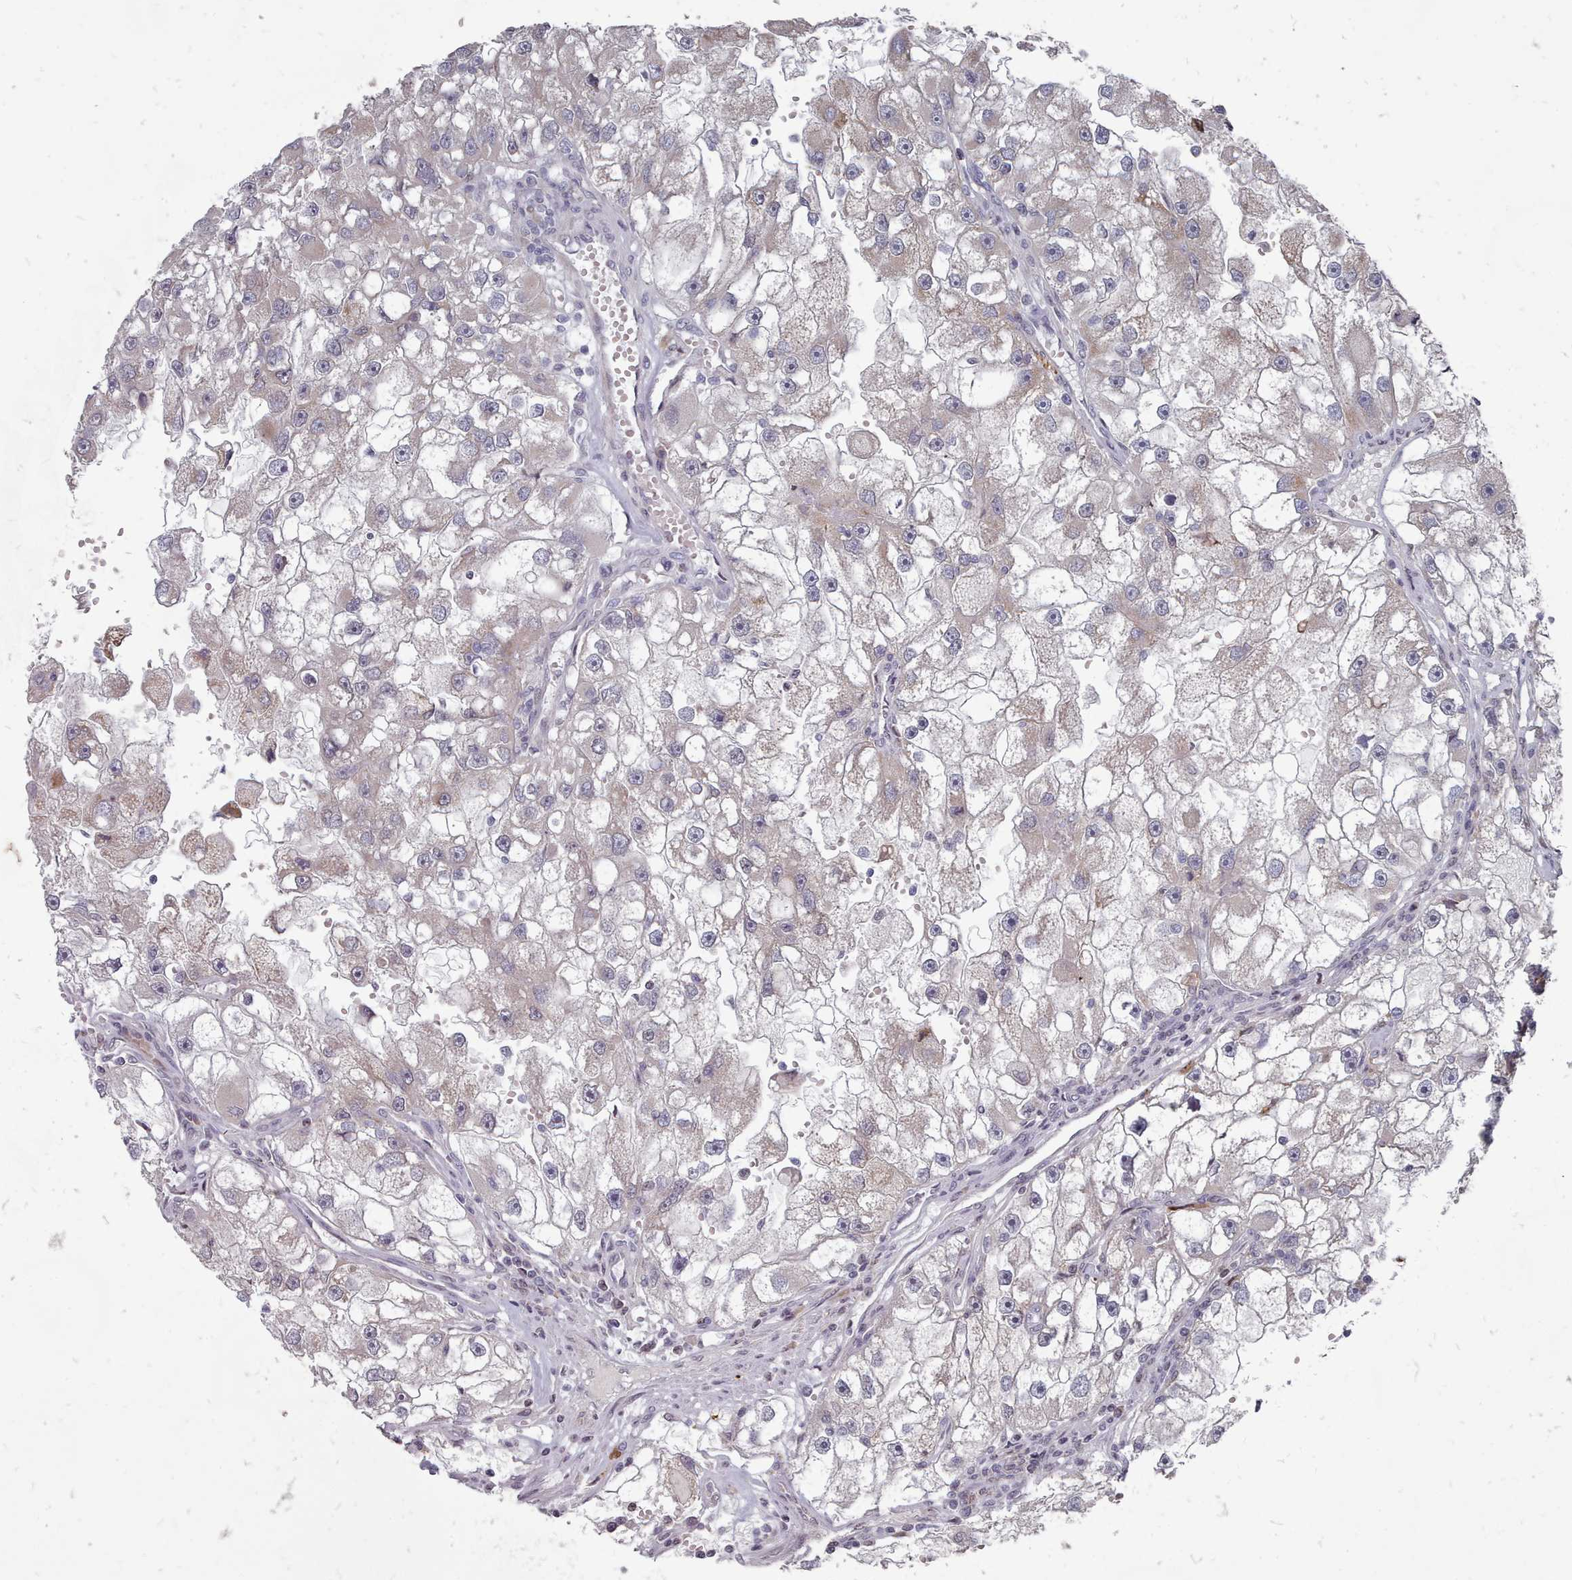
{"staining": {"intensity": "weak", "quantity": "25%-75%", "location": "cytoplasmic/membranous"}, "tissue": "renal cancer", "cell_type": "Tumor cells", "image_type": "cancer", "snomed": [{"axis": "morphology", "description": "Adenocarcinoma, NOS"}, {"axis": "topography", "description": "Kidney"}], "caption": "Human renal cancer stained with a protein marker exhibits weak staining in tumor cells.", "gene": "ACKR3", "patient": {"sex": "male", "age": 63}}